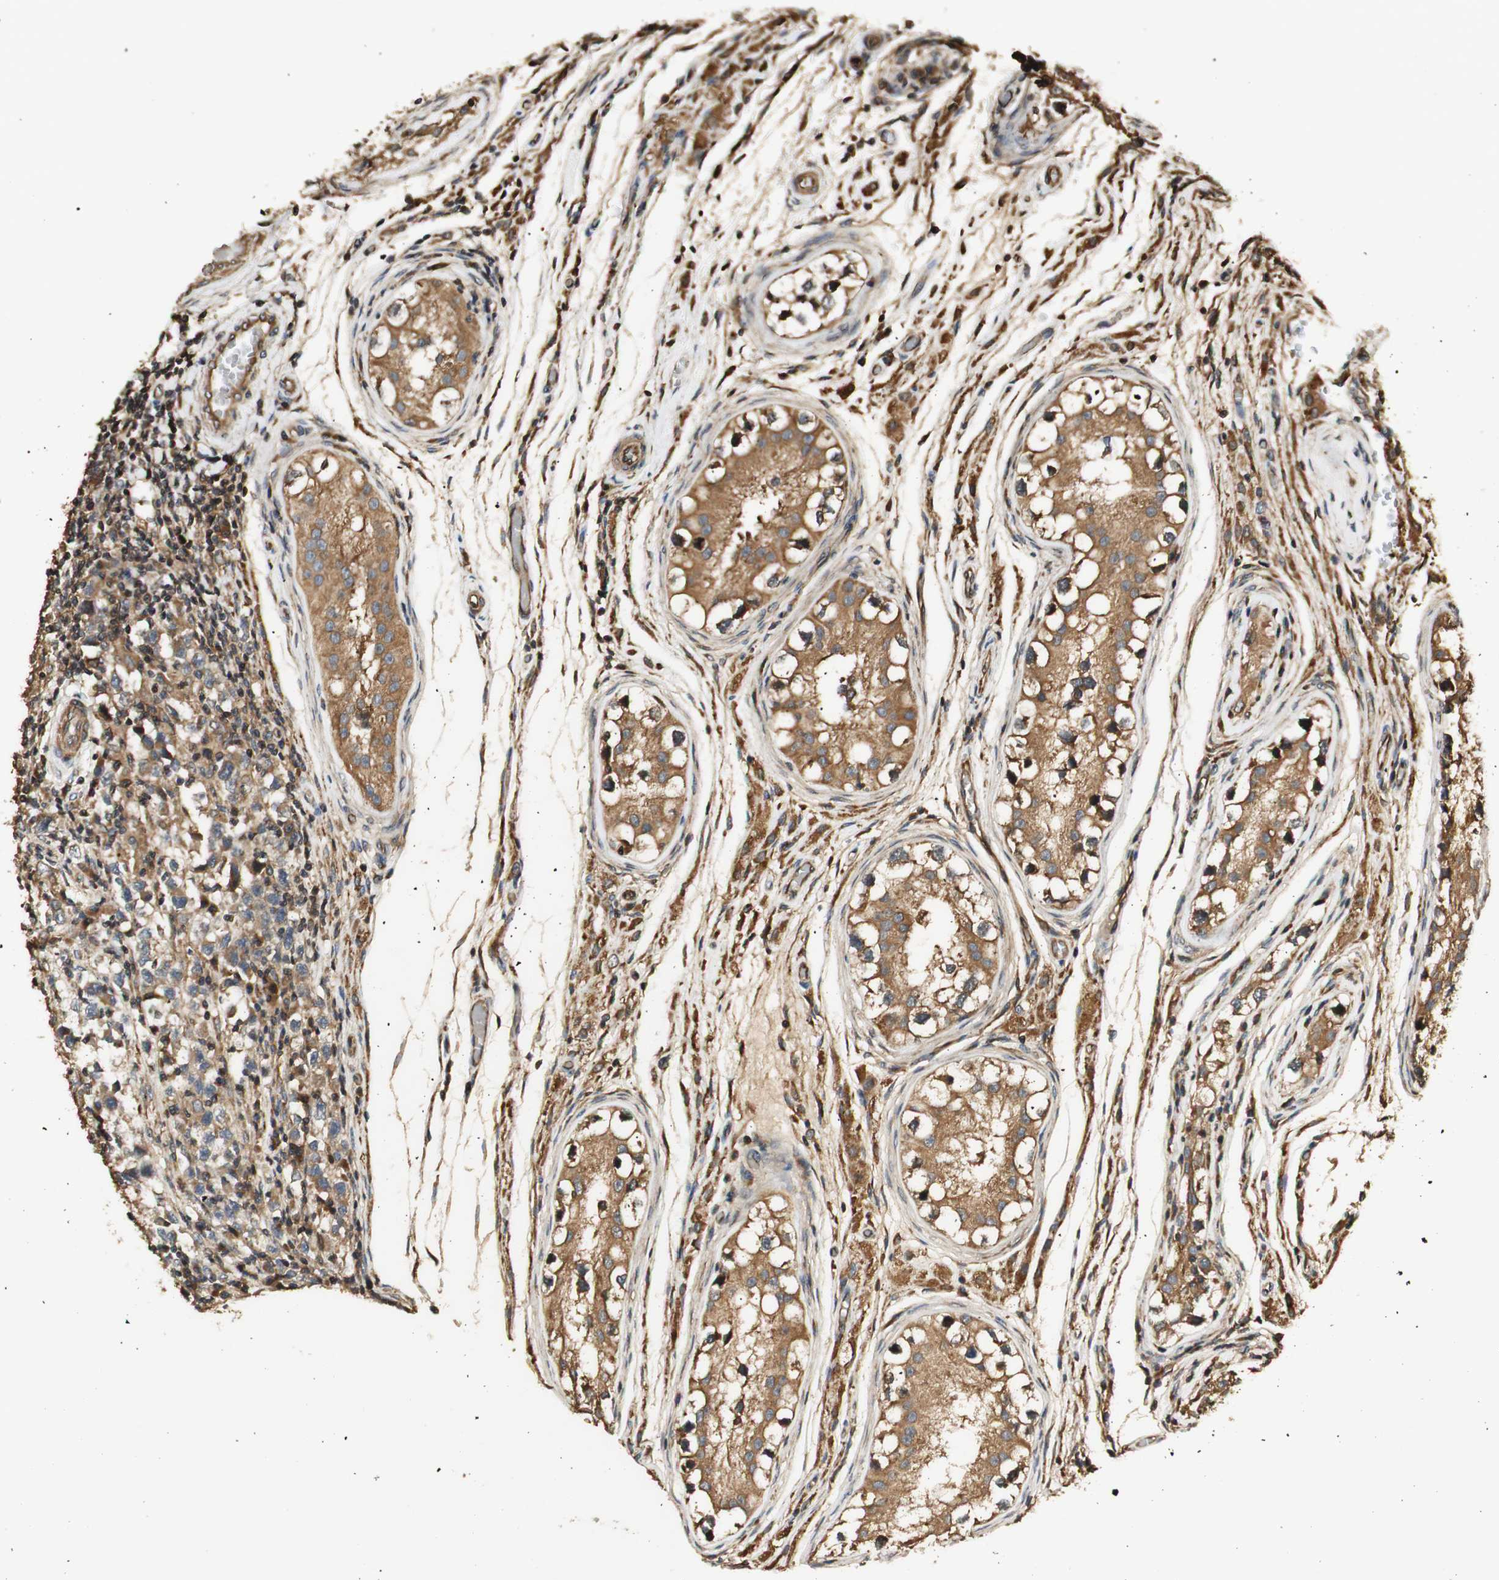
{"staining": {"intensity": "moderate", "quantity": ">75%", "location": "cytoplasmic/membranous"}, "tissue": "testis cancer", "cell_type": "Tumor cells", "image_type": "cancer", "snomed": [{"axis": "morphology", "description": "Carcinoma, Embryonal, NOS"}, {"axis": "topography", "description": "Testis"}], "caption": "A micrograph of human testis cancer (embryonal carcinoma) stained for a protein reveals moderate cytoplasmic/membranous brown staining in tumor cells. The protein is shown in brown color, while the nuclei are stained blue.", "gene": "AGER", "patient": {"sex": "male", "age": 21}}